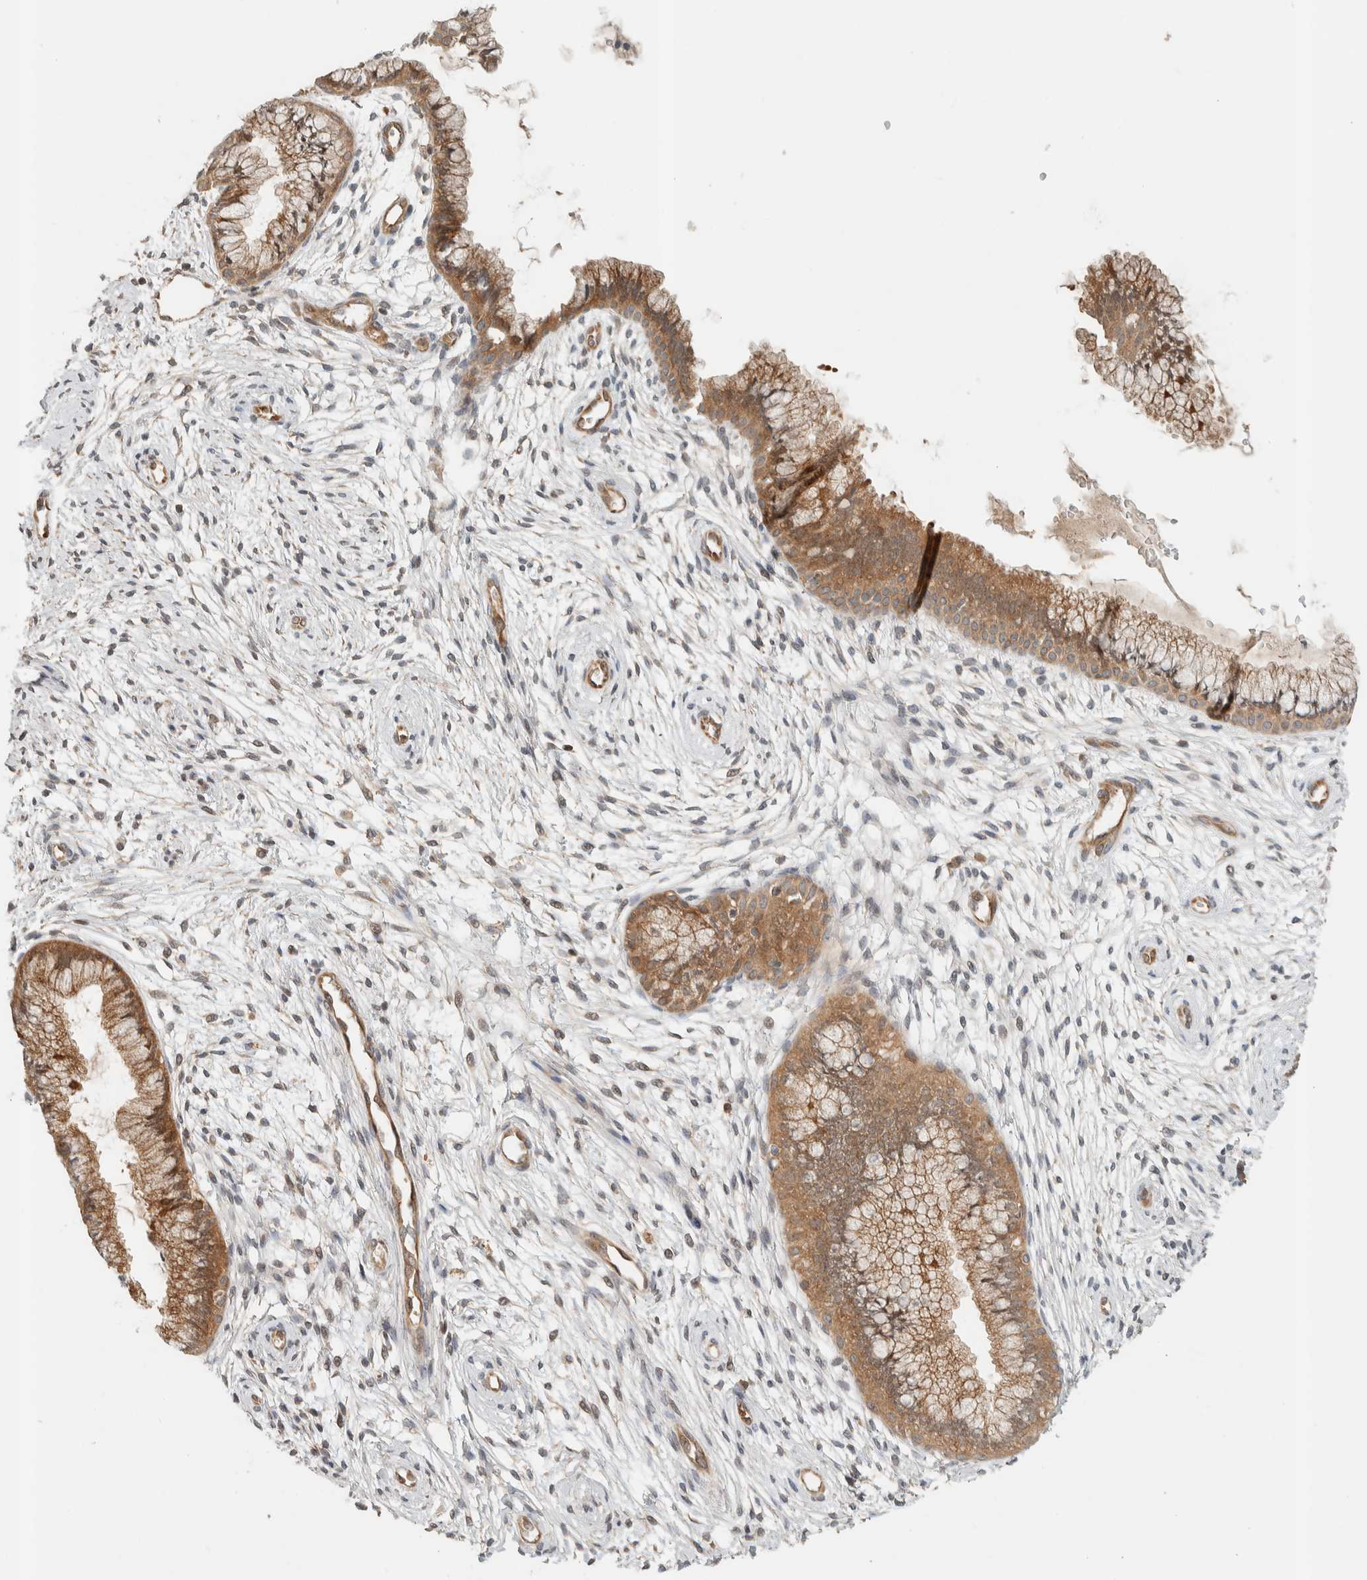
{"staining": {"intensity": "moderate", "quantity": ">75%", "location": "cytoplasmic/membranous"}, "tissue": "cervix", "cell_type": "Glandular cells", "image_type": "normal", "snomed": [{"axis": "morphology", "description": "Normal tissue, NOS"}, {"axis": "topography", "description": "Cervix"}], "caption": "The histopathology image exhibits immunohistochemical staining of benign cervix. There is moderate cytoplasmic/membranous staining is identified in approximately >75% of glandular cells.", "gene": "ADSS2", "patient": {"sex": "female", "age": 39}}